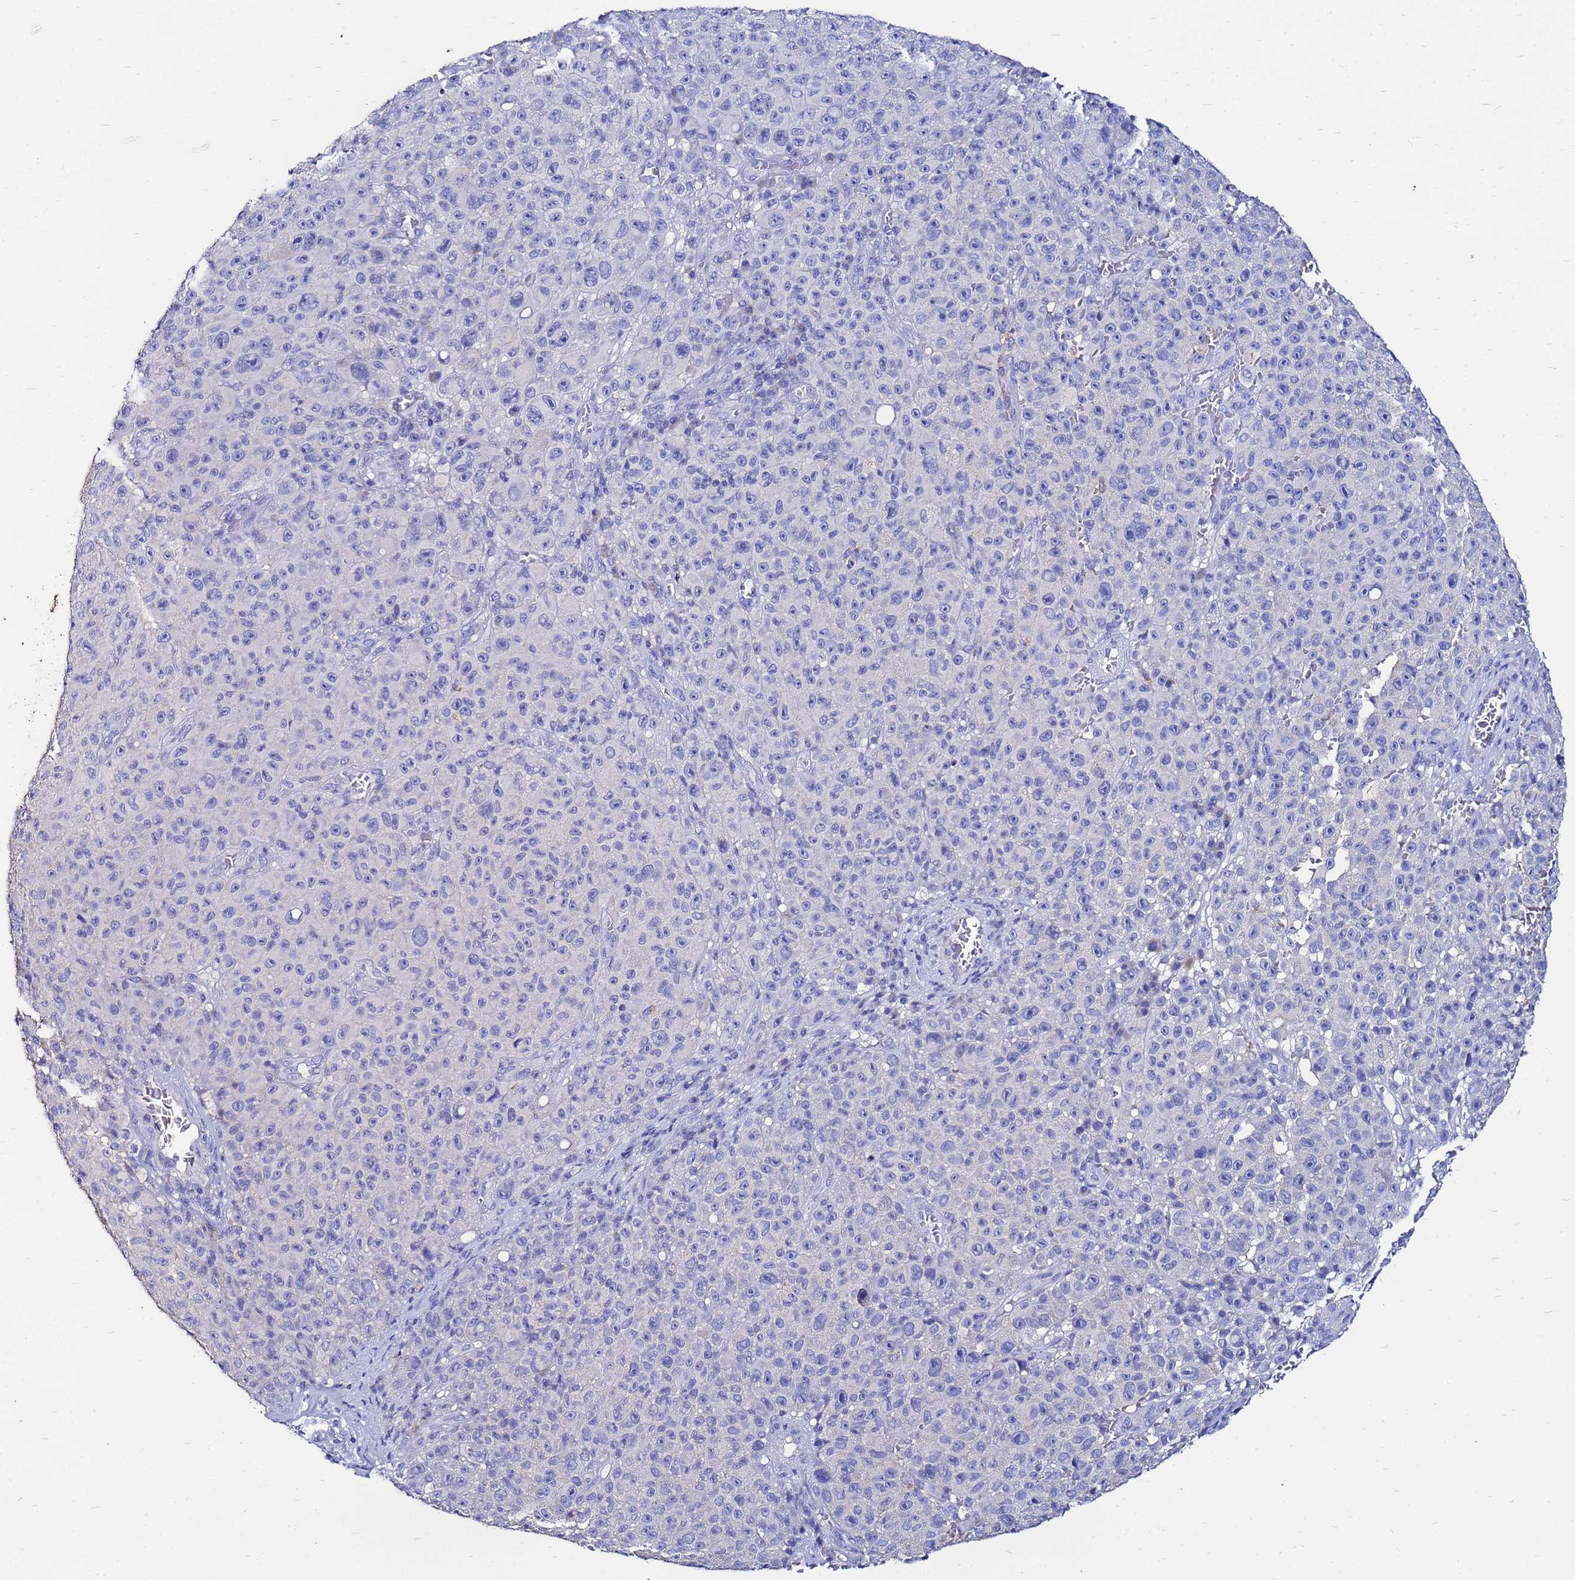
{"staining": {"intensity": "negative", "quantity": "none", "location": "none"}, "tissue": "melanoma", "cell_type": "Tumor cells", "image_type": "cancer", "snomed": [{"axis": "morphology", "description": "Malignant melanoma, NOS"}, {"axis": "topography", "description": "Skin"}], "caption": "Immunohistochemistry (IHC) micrograph of melanoma stained for a protein (brown), which exhibits no expression in tumor cells.", "gene": "FAM183A", "patient": {"sex": "female", "age": 82}}